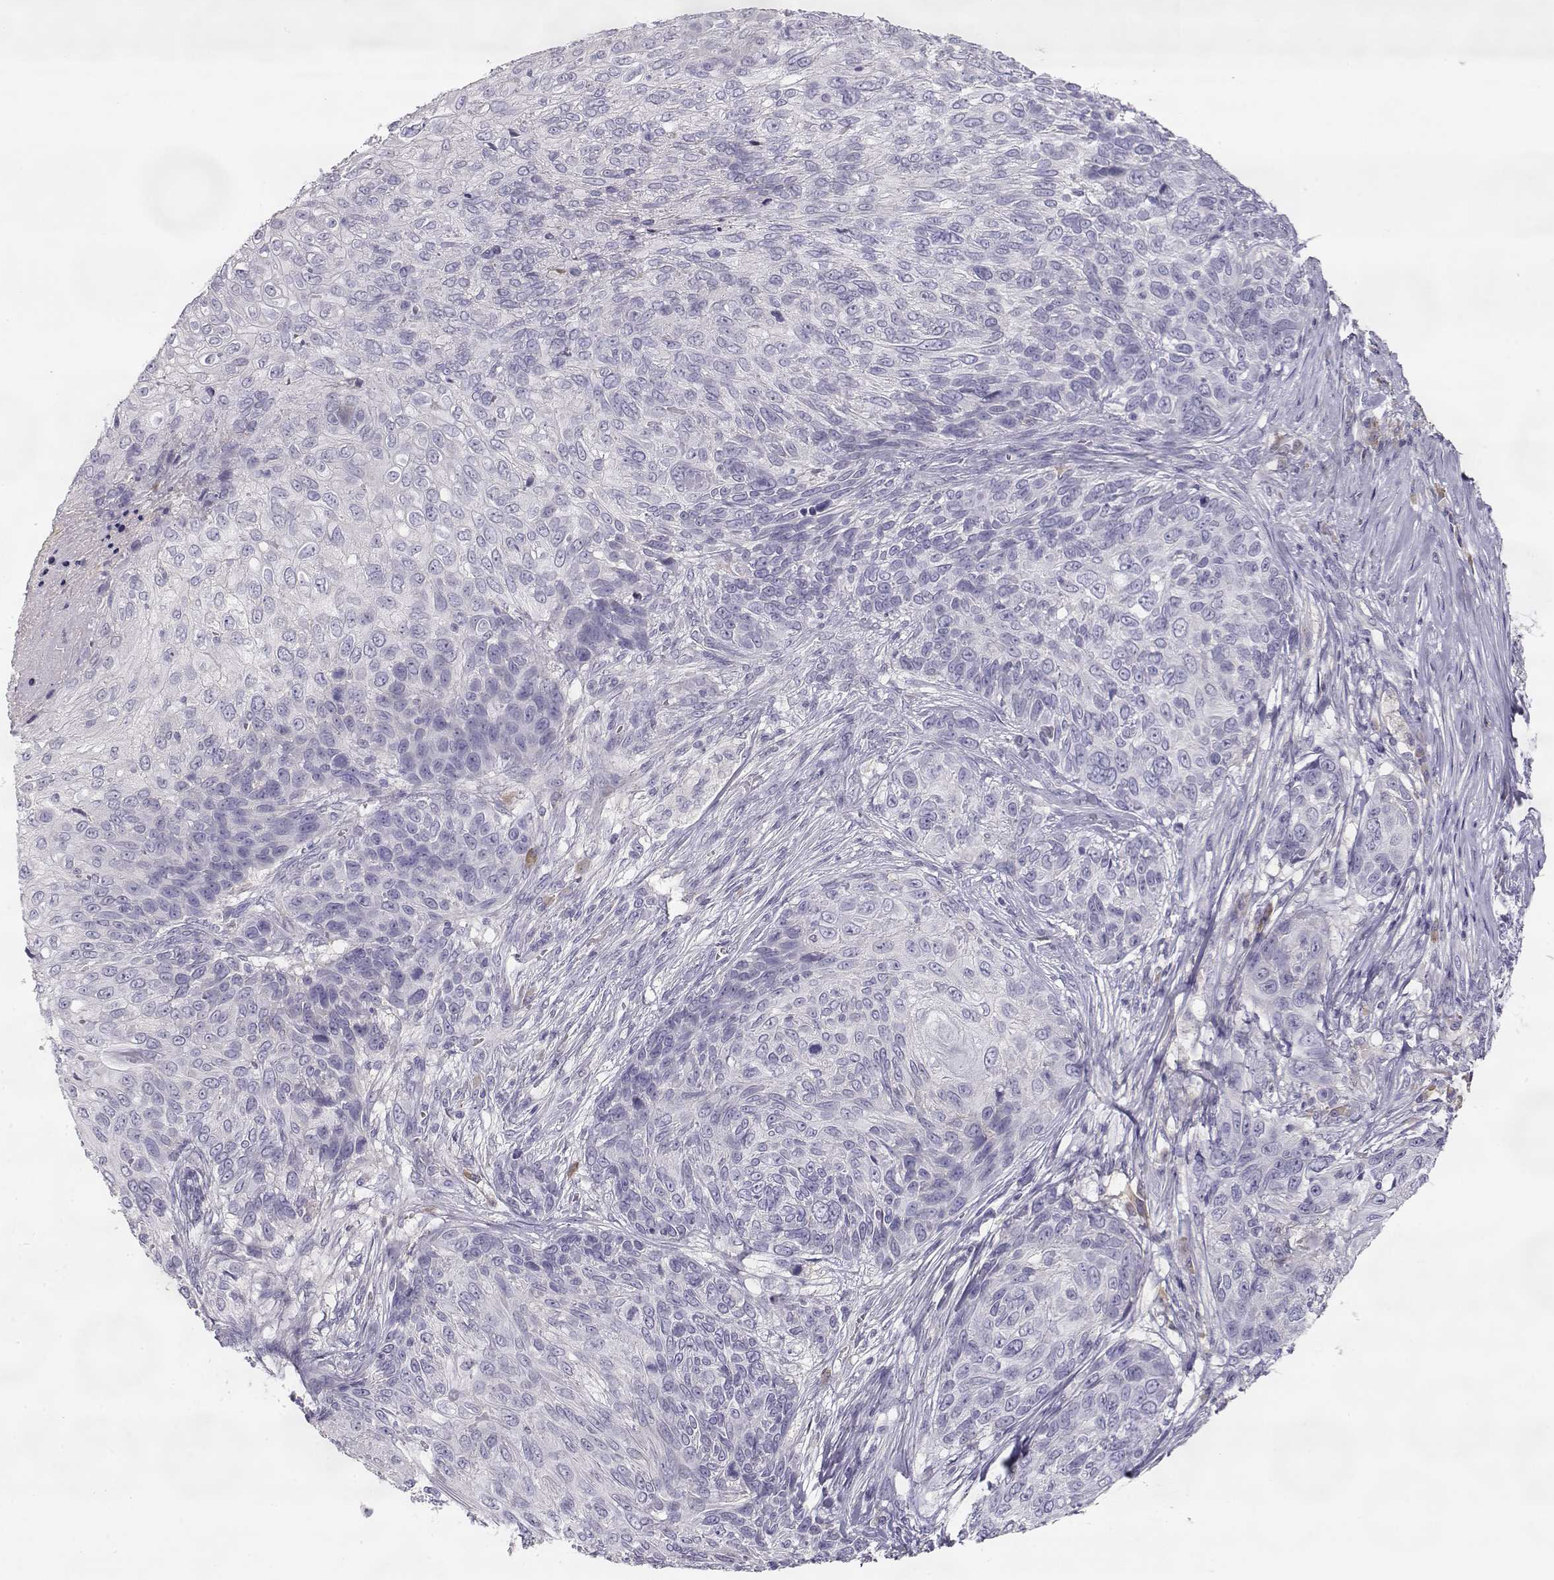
{"staining": {"intensity": "negative", "quantity": "none", "location": "none"}, "tissue": "skin cancer", "cell_type": "Tumor cells", "image_type": "cancer", "snomed": [{"axis": "morphology", "description": "Squamous cell carcinoma, NOS"}, {"axis": "topography", "description": "Skin"}], "caption": "This is an immunohistochemistry image of squamous cell carcinoma (skin). There is no staining in tumor cells.", "gene": "SLCO6A1", "patient": {"sex": "male", "age": 92}}